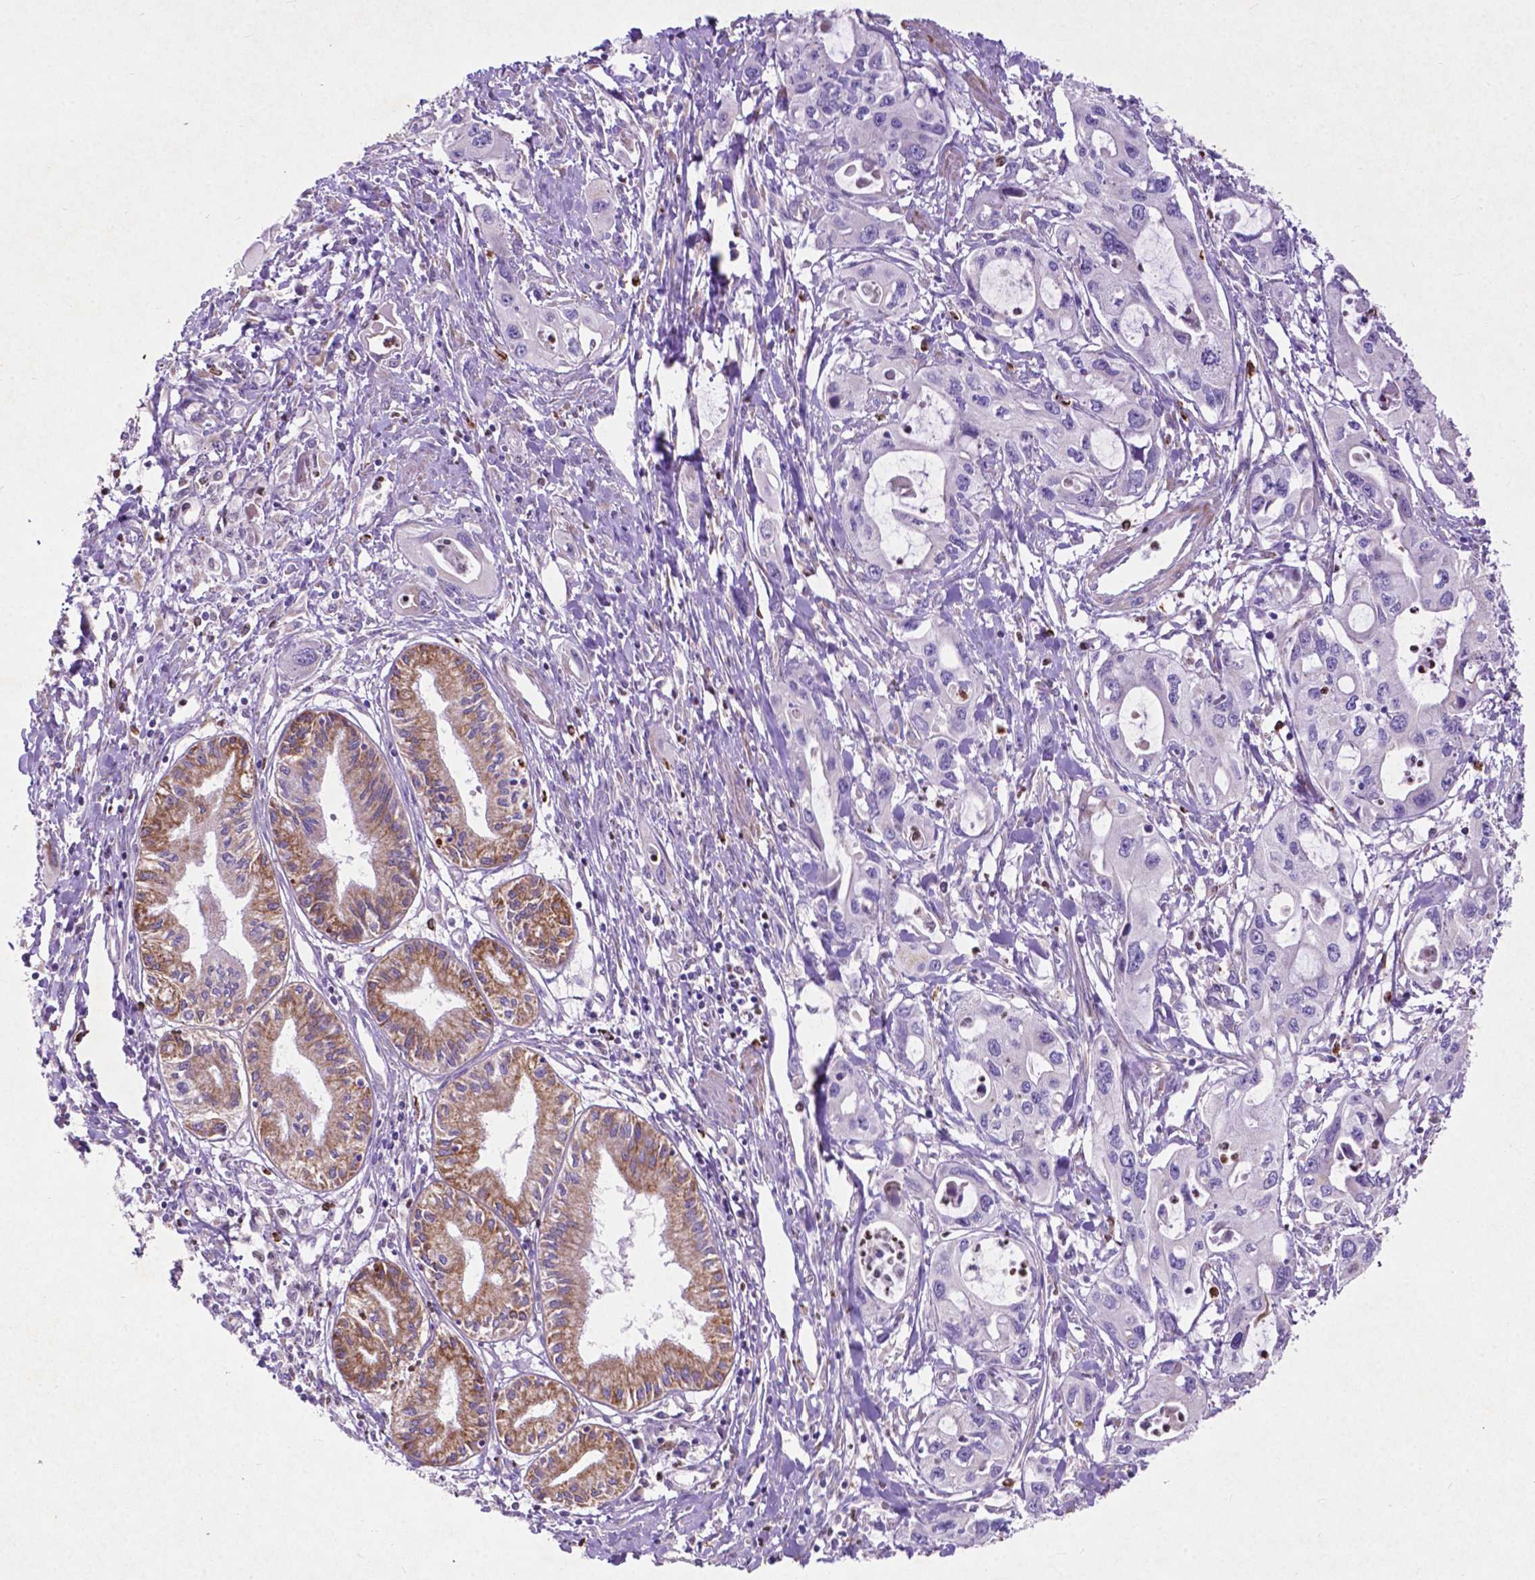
{"staining": {"intensity": "negative", "quantity": "none", "location": "none"}, "tissue": "pancreatic cancer", "cell_type": "Tumor cells", "image_type": "cancer", "snomed": [{"axis": "morphology", "description": "Adenocarcinoma, NOS"}, {"axis": "topography", "description": "Pancreas"}], "caption": "High magnification brightfield microscopy of adenocarcinoma (pancreatic) stained with DAB (3,3'-diaminobenzidine) (brown) and counterstained with hematoxylin (blue): tumor cells show no significant positivity. (IHC, brightfield microscopy, high magnification).", "gene": "THEGL", "patient": {"sex": "male", "age": 60}}